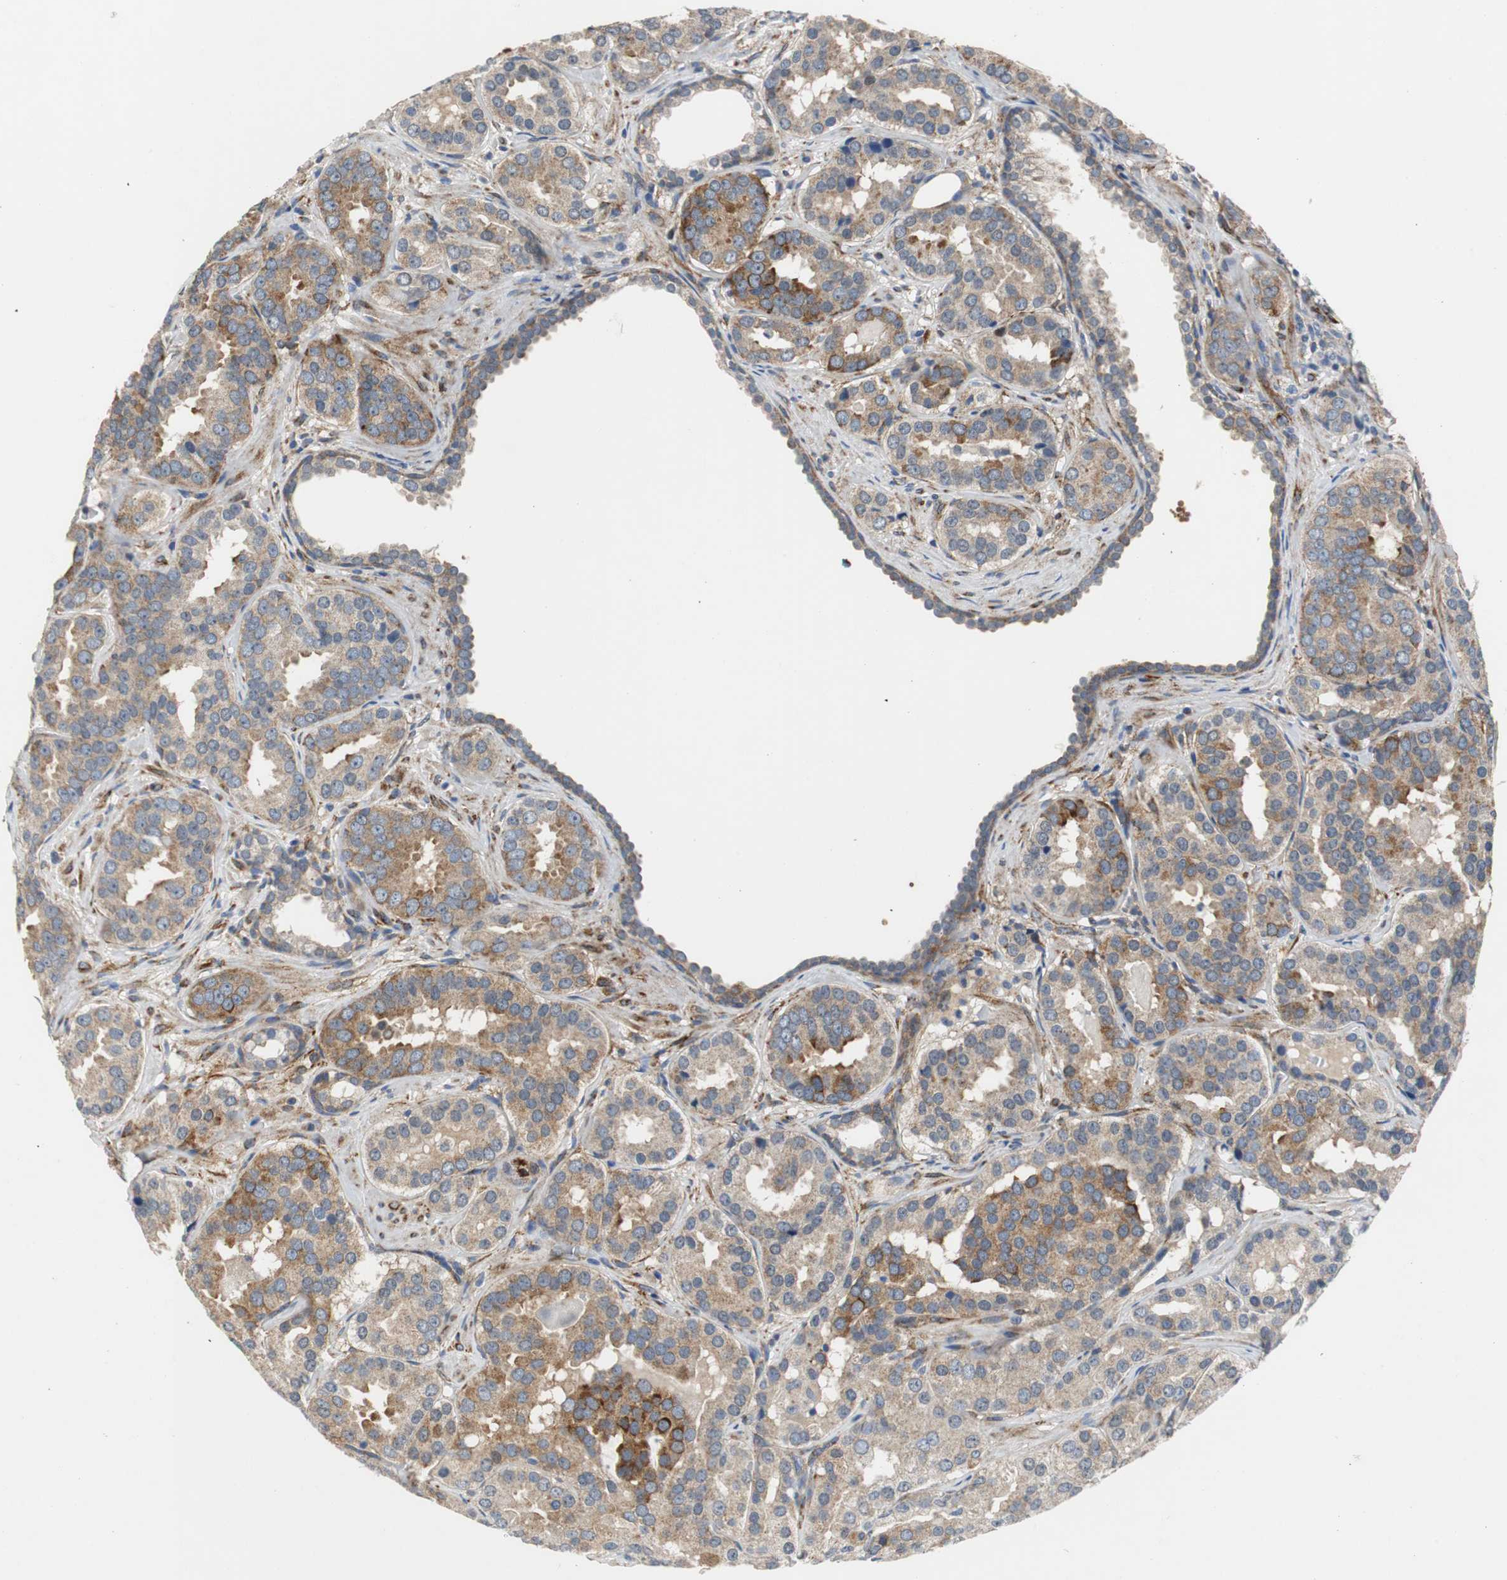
{"staining": {"intensity": "moderate", "quantity": ">75%", "location": "cytoplasmic/membranous"}, "tissue": "prostate cancer", "cell_type": "Tumor cells", "image_type": "cancer", "snomed": [{"axis": "morphology", "description": "Adenocarcinoma, Low grade"}, {"axis": "topography", "description": "Prostate"}], "caption": "Immunohistochemical staining of human prostate low-grade adenocarcinoma shows moderate cytoplasmic/membranous protein positivity in approximately >75% of tumor cells.", "gene": "ISCU", "patient": {"sex": "male", "age": 59}}